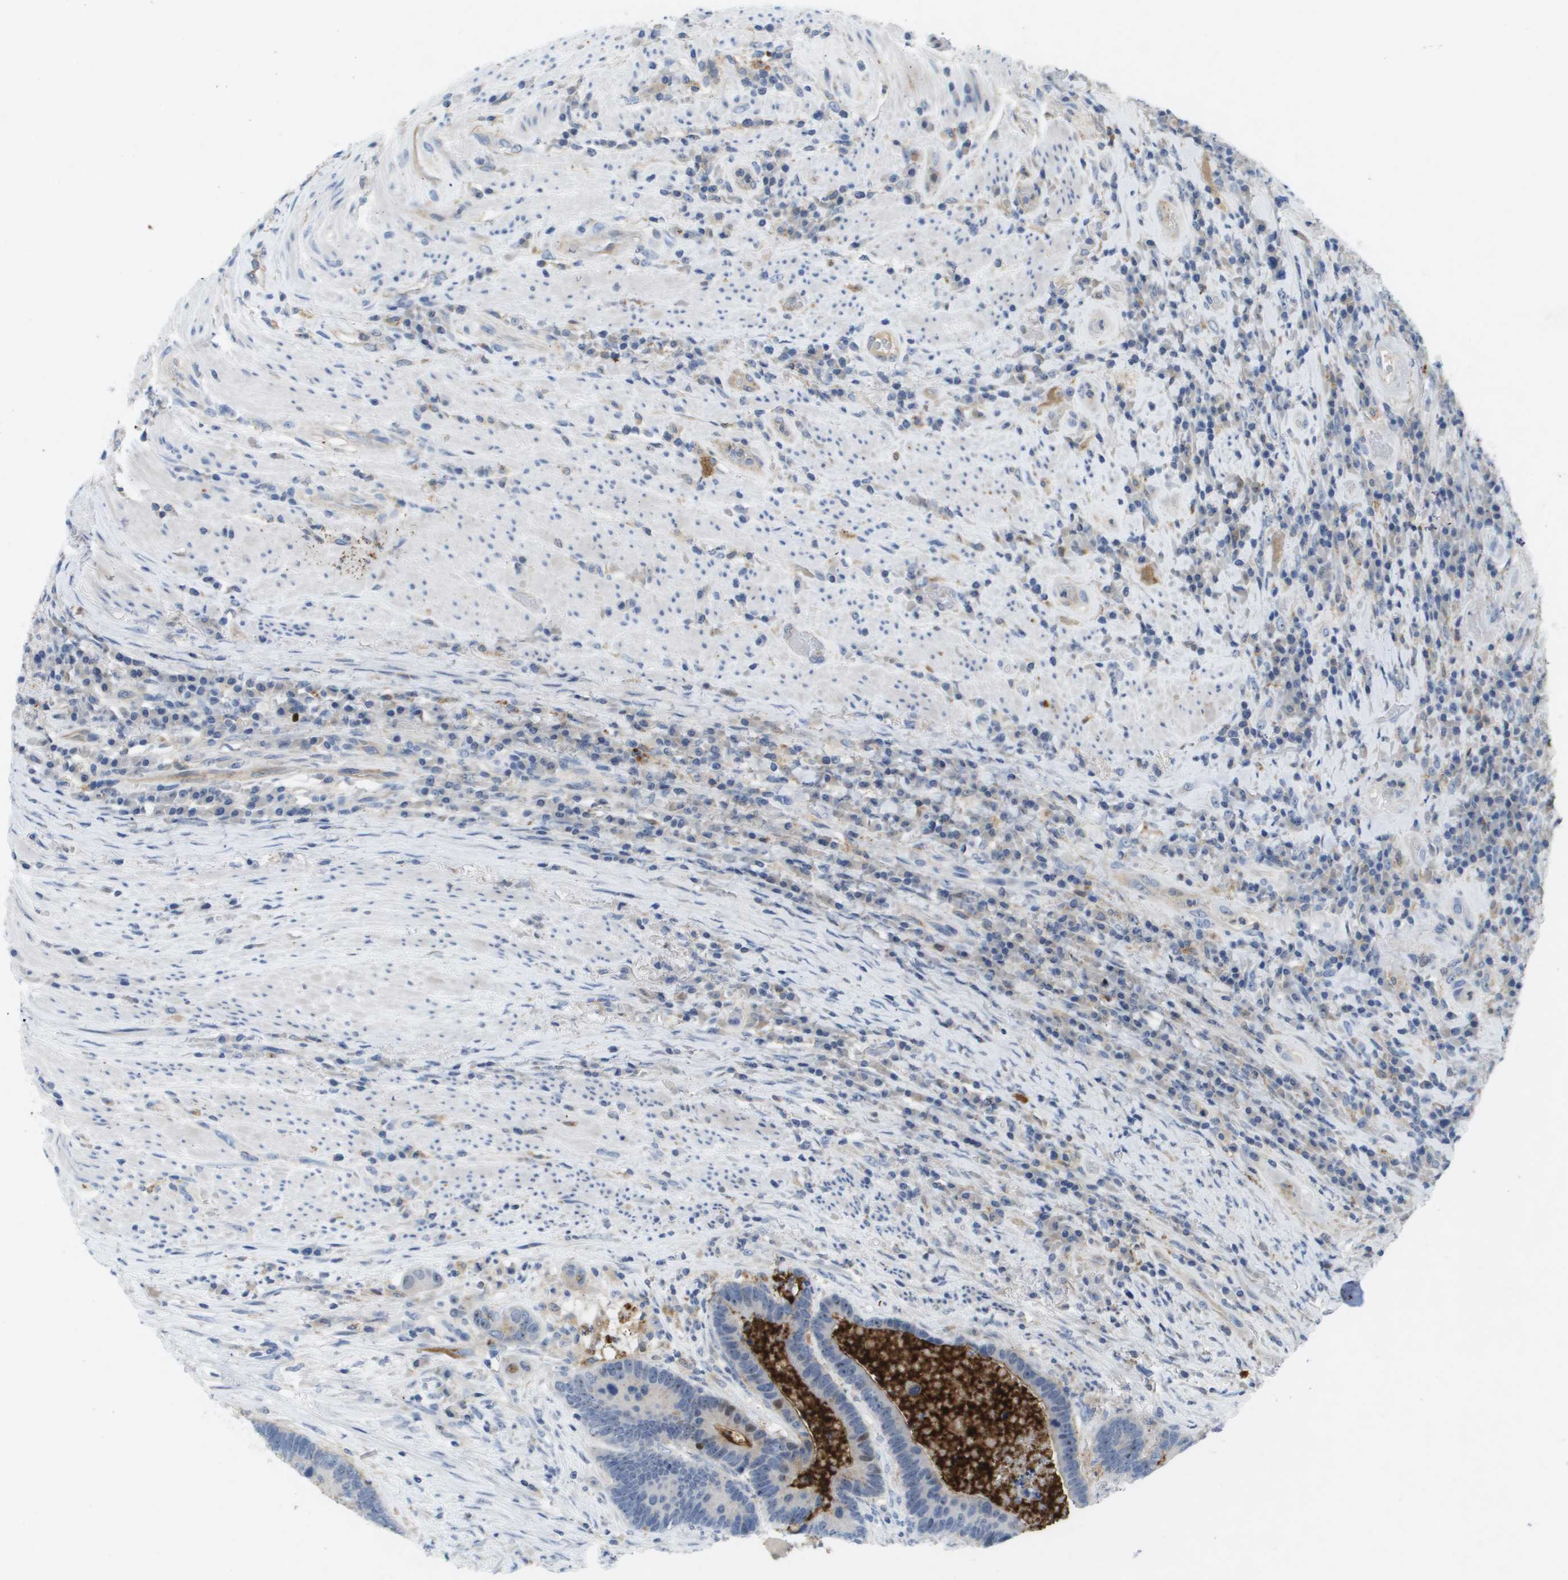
{"staining": {"intensity": "negative", "quantity": "none", "location": "none"}, "tissue": "colorectal cancer", "cell_type": "Tumor cells", "image_type": "cancer", "snomed": [{"axis": "morphology", "description": "Adenocarcinoma, NOS"}, {"axis": "topography", "description": "Rectum"}], "caption": "Tumor cells show no significant protein expression in colorectal cancer. (Brightfield microscopy of DAB (3,3'-diaminobenzidine) IHC at high magnification).", "gene": "LIPG", "patient": {"sex": "male", "age": 51}}